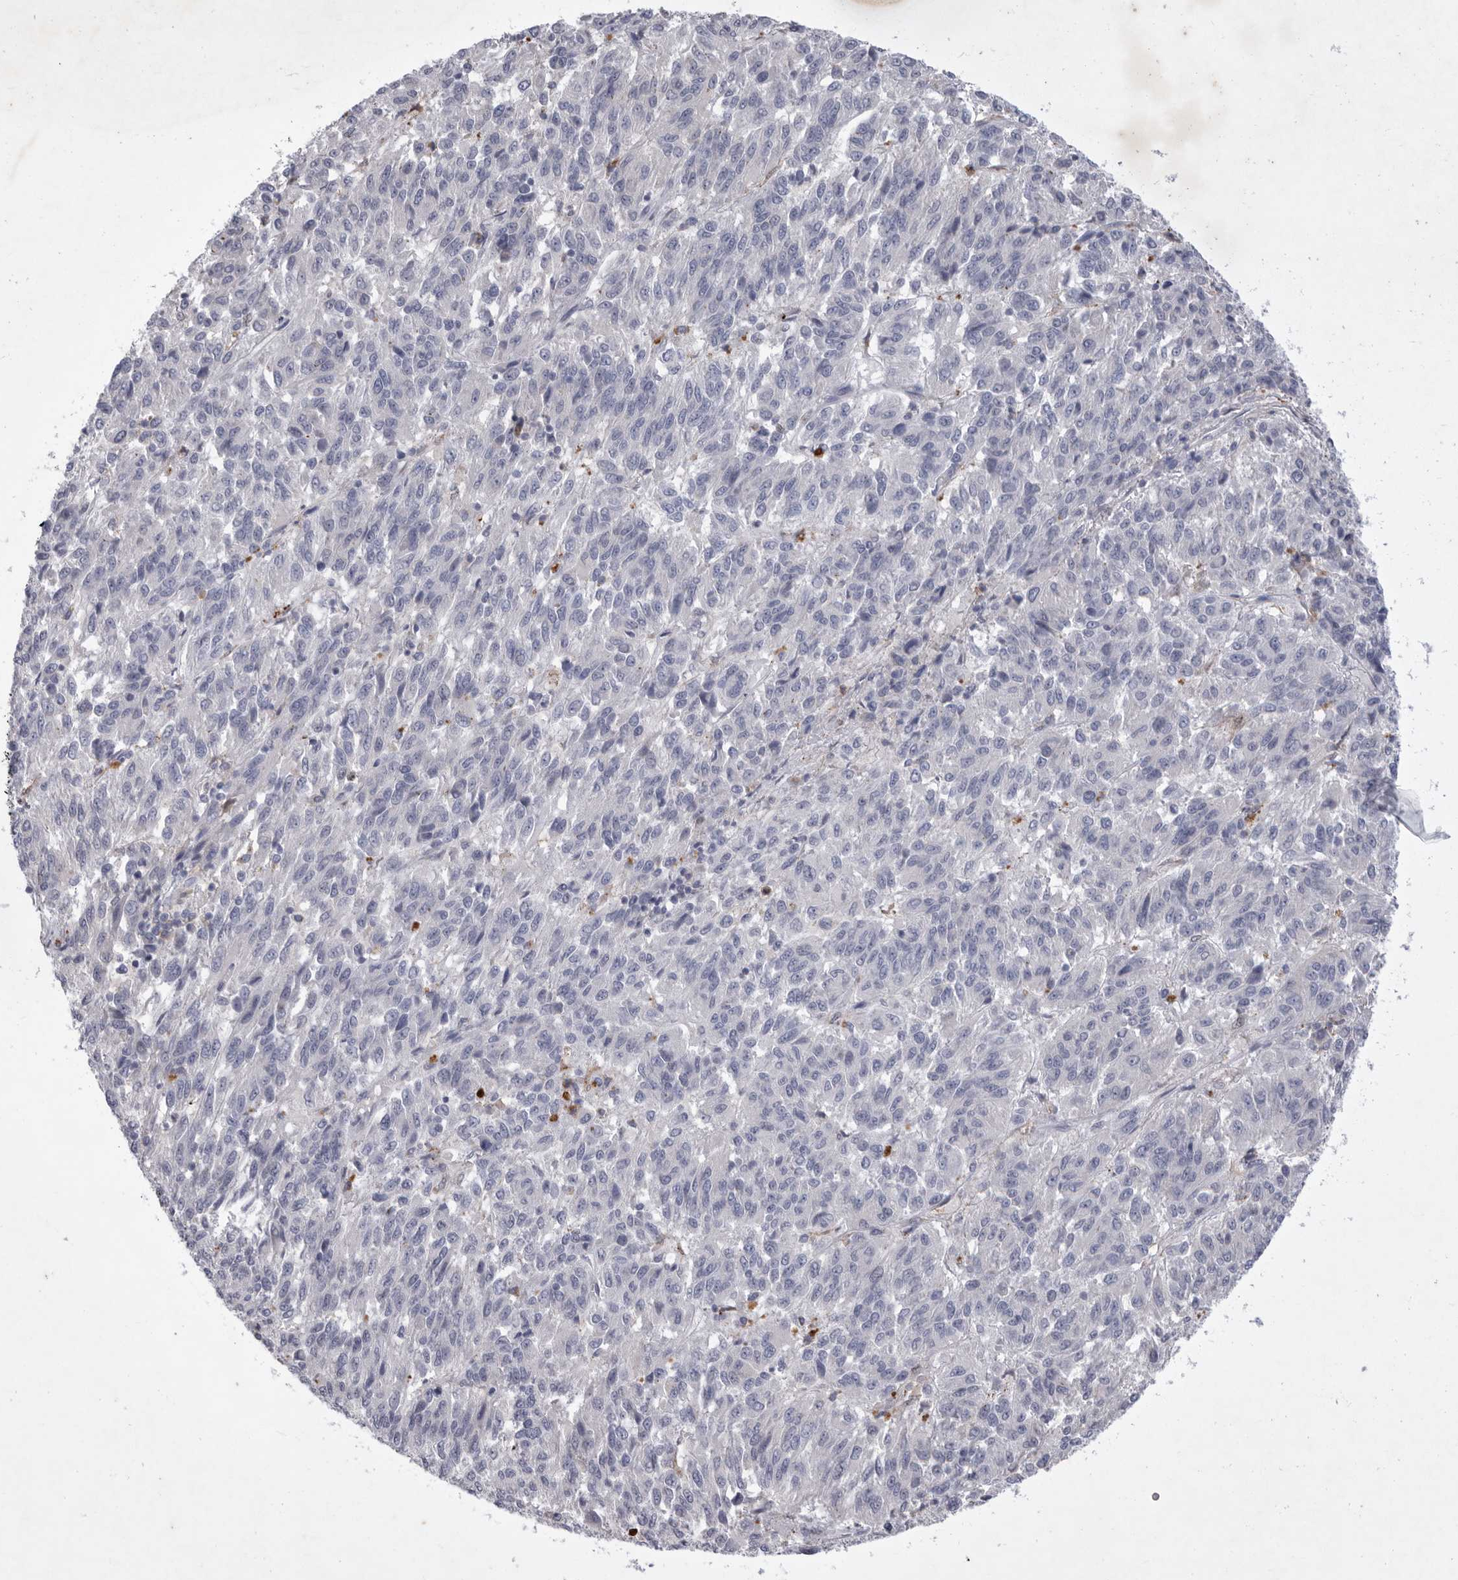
{"staining": {"intensity": "negative", "quantity": "none", "location": "none"}, "tissue": "melanoma", "cell_type": "Tumor cells", "image_type": "cancer", "snomed": [{"axis": "morphology", "description": "Malignant melanoma, Metastatic site"}, {"axis": "topography", "description": "Lung"}], "caption": "IHC of human malignant melanoma (metastatic site) displays no positivity in tumor cells.", "gene": "SIGLEC10", "patient": {"sex": "male", "age": 64}}